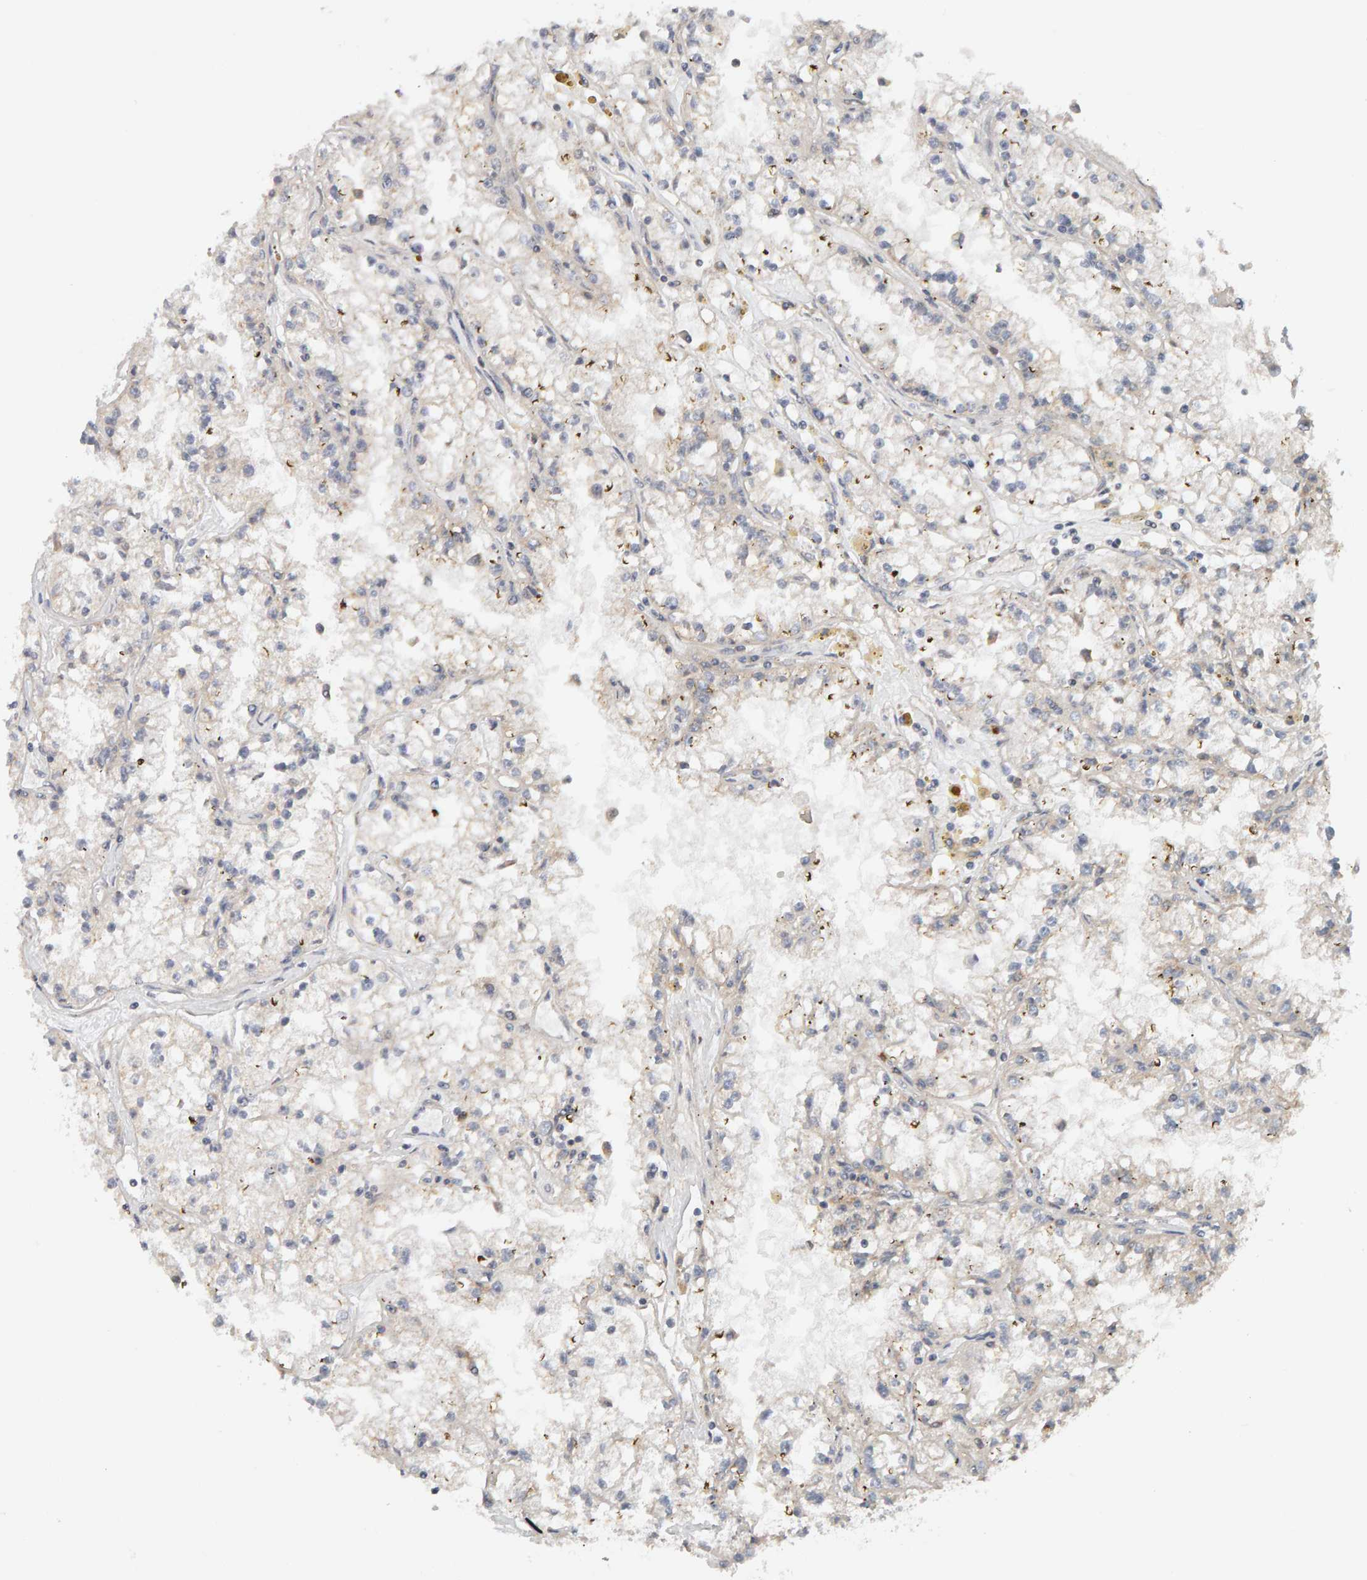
{"staining": {"intensity": "negative", "quantity": "none", "location": "none"}, "tissue": "renal cancer", "cell_type": "Tumor cells", "image_type": "cancer", "snomed": [{"axis": "morphology", "description": "Adenocarcinoma, NOS"}, {"axis": "topography", "description": "Kidney"}], "caption": "A micrograph of renal cancer (adenocarcinoma) stained for a protein exhibits no brown staining in tumor cells.", "gene": "DNAJC7", "patient": {"sex": "male", "age": 56}}